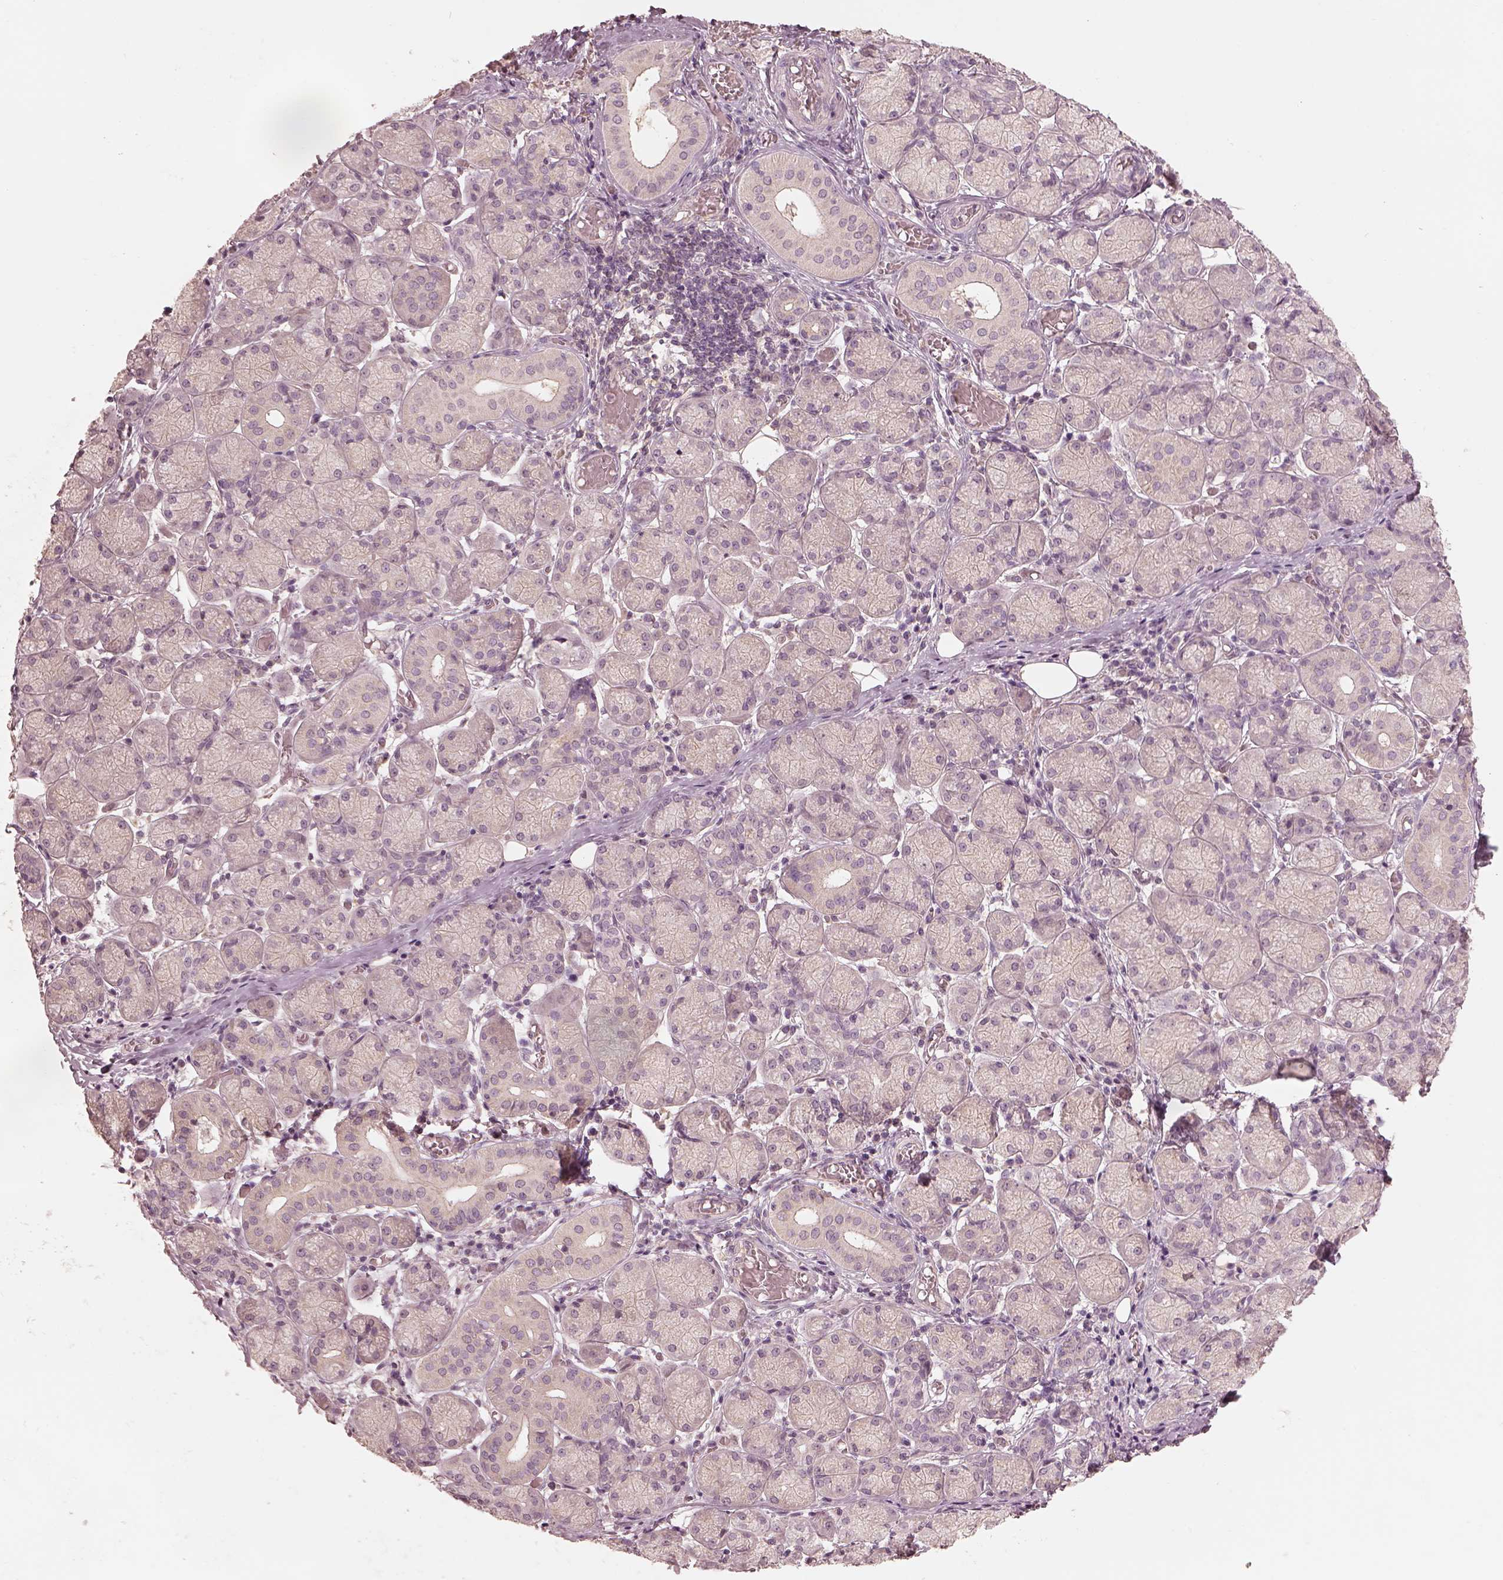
{"staining": {"intensity": "negative", "quantity": "none", "location": "none"}, "tissue": "salivary gland", "cell_type": "Glandular cells", "image_type": "normal", "snomed": [{"axis": "morphology", "description": "Normal tissue, NOS"}, {"axis": "topography", "description": "Salivary gland"}, {"axis": "topography", "description": "Peripheral nerve tissue"}], "caption": "The micrograph demonstrates no staining of glandular cells in normal salivary gland.", "gene": "PRKACG", "patient": {"sex": "female", "age": 24}}